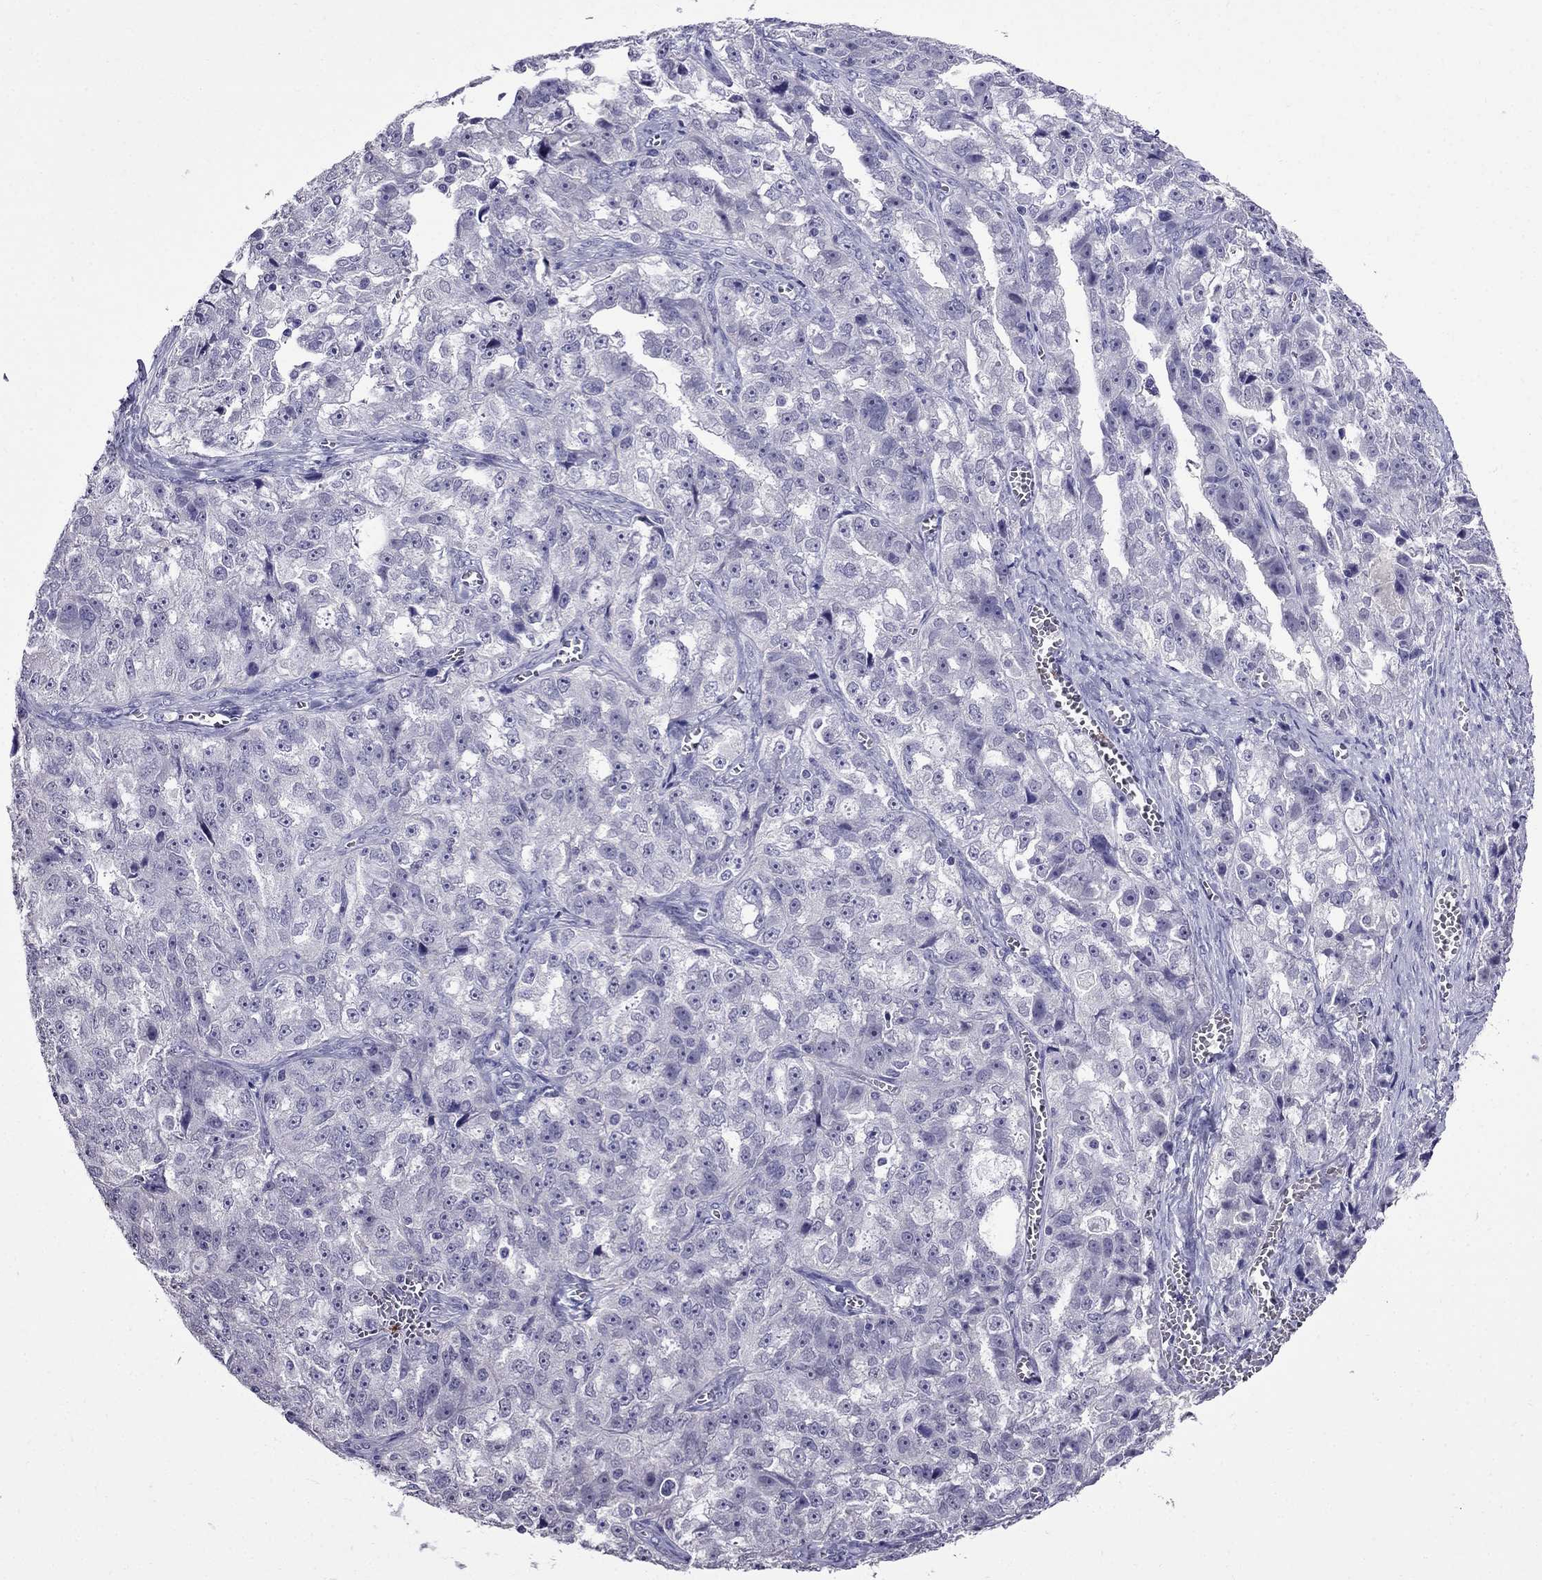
{"staining": {"intensity": "negative", "quantity": "none", "location": "none"}, "tissue": "ovarian cancer", "cell_type": "Tumor cells", "image_type": "cancer", "snomed": [{"axis": "morphology", "description": "Cystadenocarcinoma, serous, NOS"}, {"axis": "topography", "description": "Ovary"}], "caption": "This is an IHC photomicrograph of ovarian serous cystadenocarcinoma. There is no positivity in tumor cells.", "gene": "OLFM4", "patient": {"sex": "female", "age": 51}}